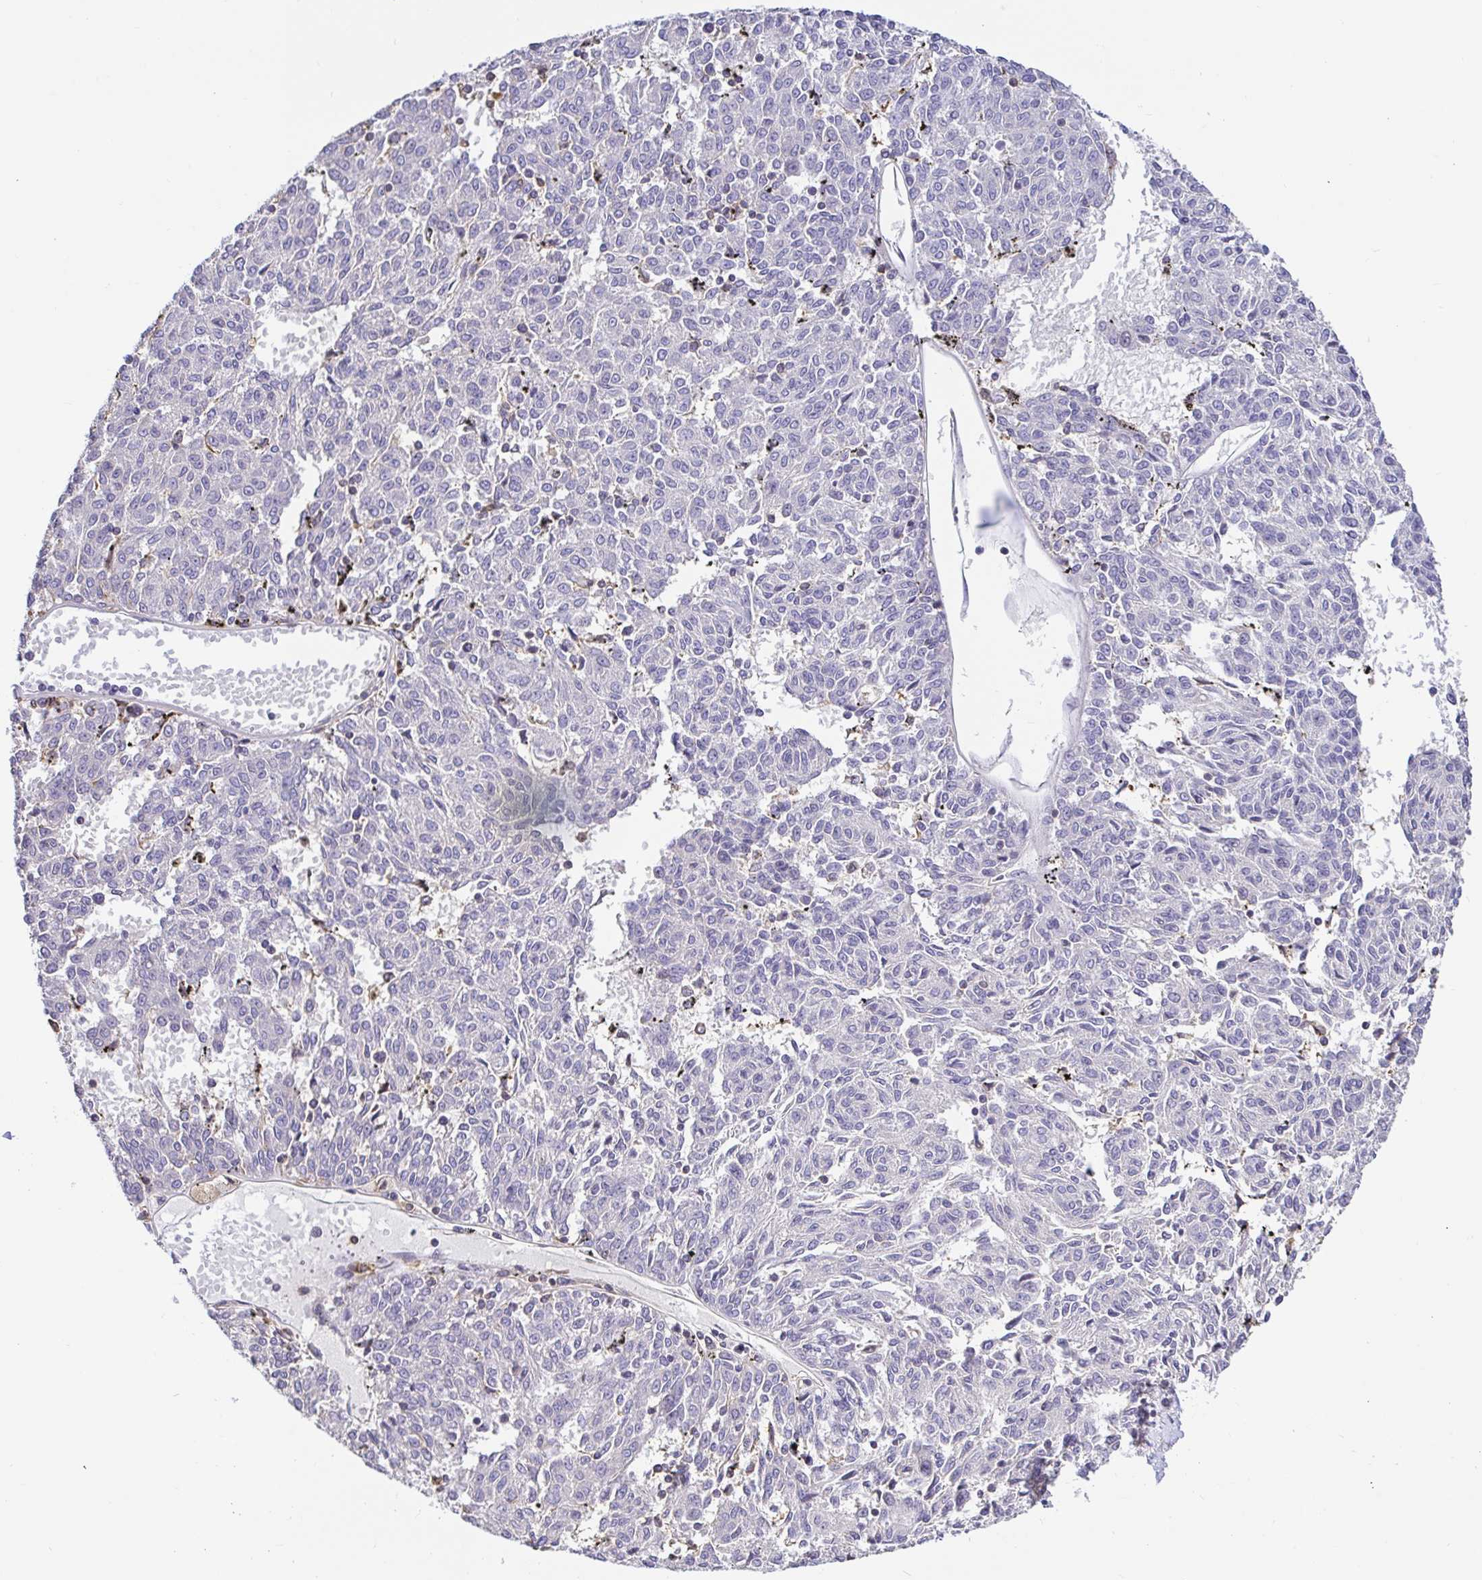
{"staining": {"intensity": "negative", "quantity": "none", "location": "none"}, "tissue": "melanoma", "cell_type": "Tumor cells", "image_type": "cancer", "snomed": [{"axis": "morphology", "description": "Malignant melanoma, NOS"}, {"axis": "topography", "description": "Skin"}], "caption": "Malignant melanoma was stained to show a protein in brown. There is no significant positivity in tumor cells.", "gene": "SKAP1", "patient": {"sex": "female", "age": 72}}